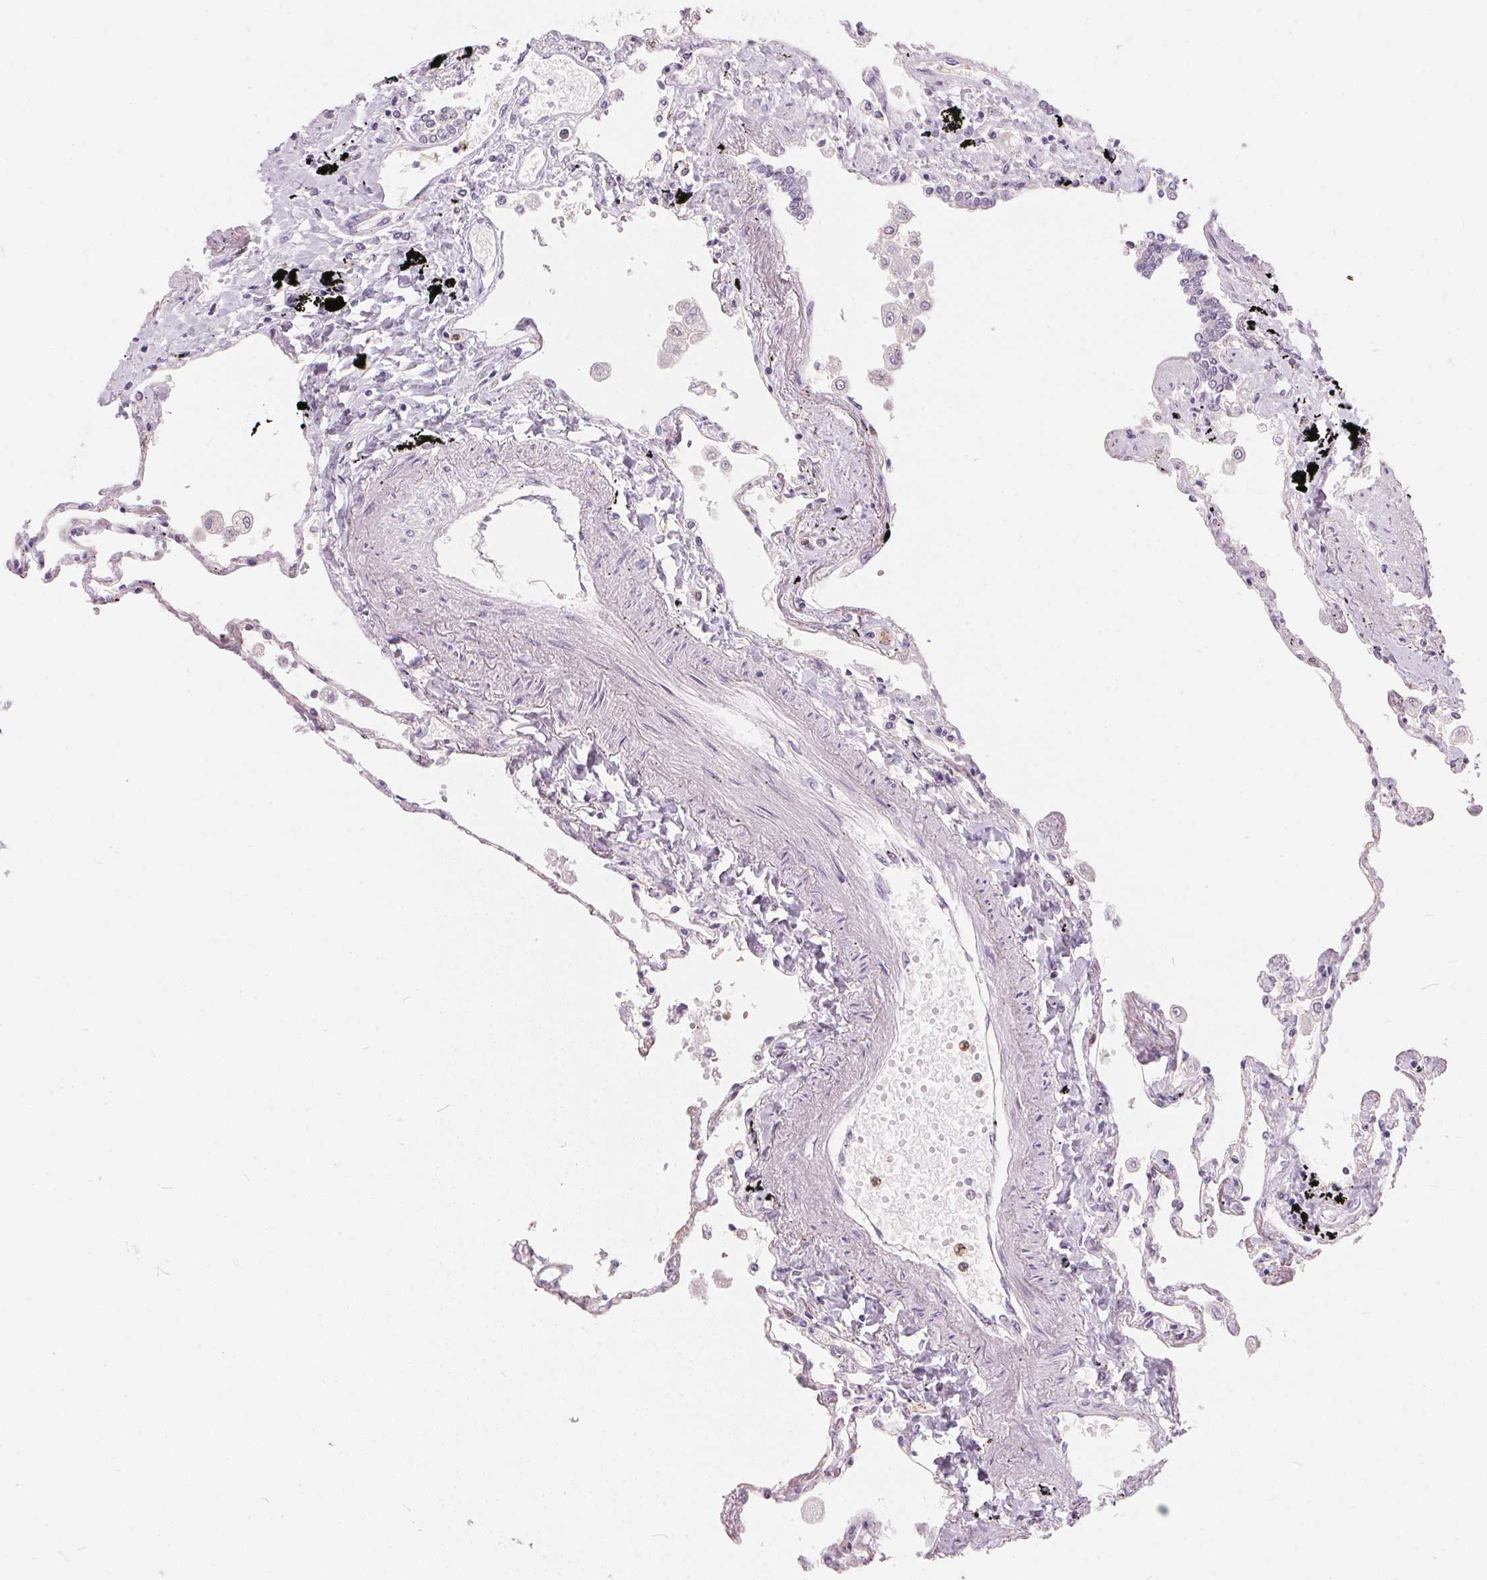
{"staining": {"intensity": "negative", "quantity": "none", "location": "none"}, "tissue": "lung", "cell_type": "Alveolar cells", "image_type": "normal", "snomed": [{"axis": "morphology", "description": "Normal tissue, NOS"}, {"axis": "morphology", "description": "Adenocarcinoma, NOS"}, {"axis": "topography", "description": "Cartilage tissue"}, {"axis": "topography", "description": "Lung"}], "caption": "Alveolar cells are negative for protein expression in normal human lung. Brightfield microscopy of immunohistochemistry stained with DAB (3,3'-diaminobenzidine) (brown) and hematoxylin (blue), captured at high magnification.", "gene": "SERPINB1", "patient": {"sex": "female", "age": 67}}